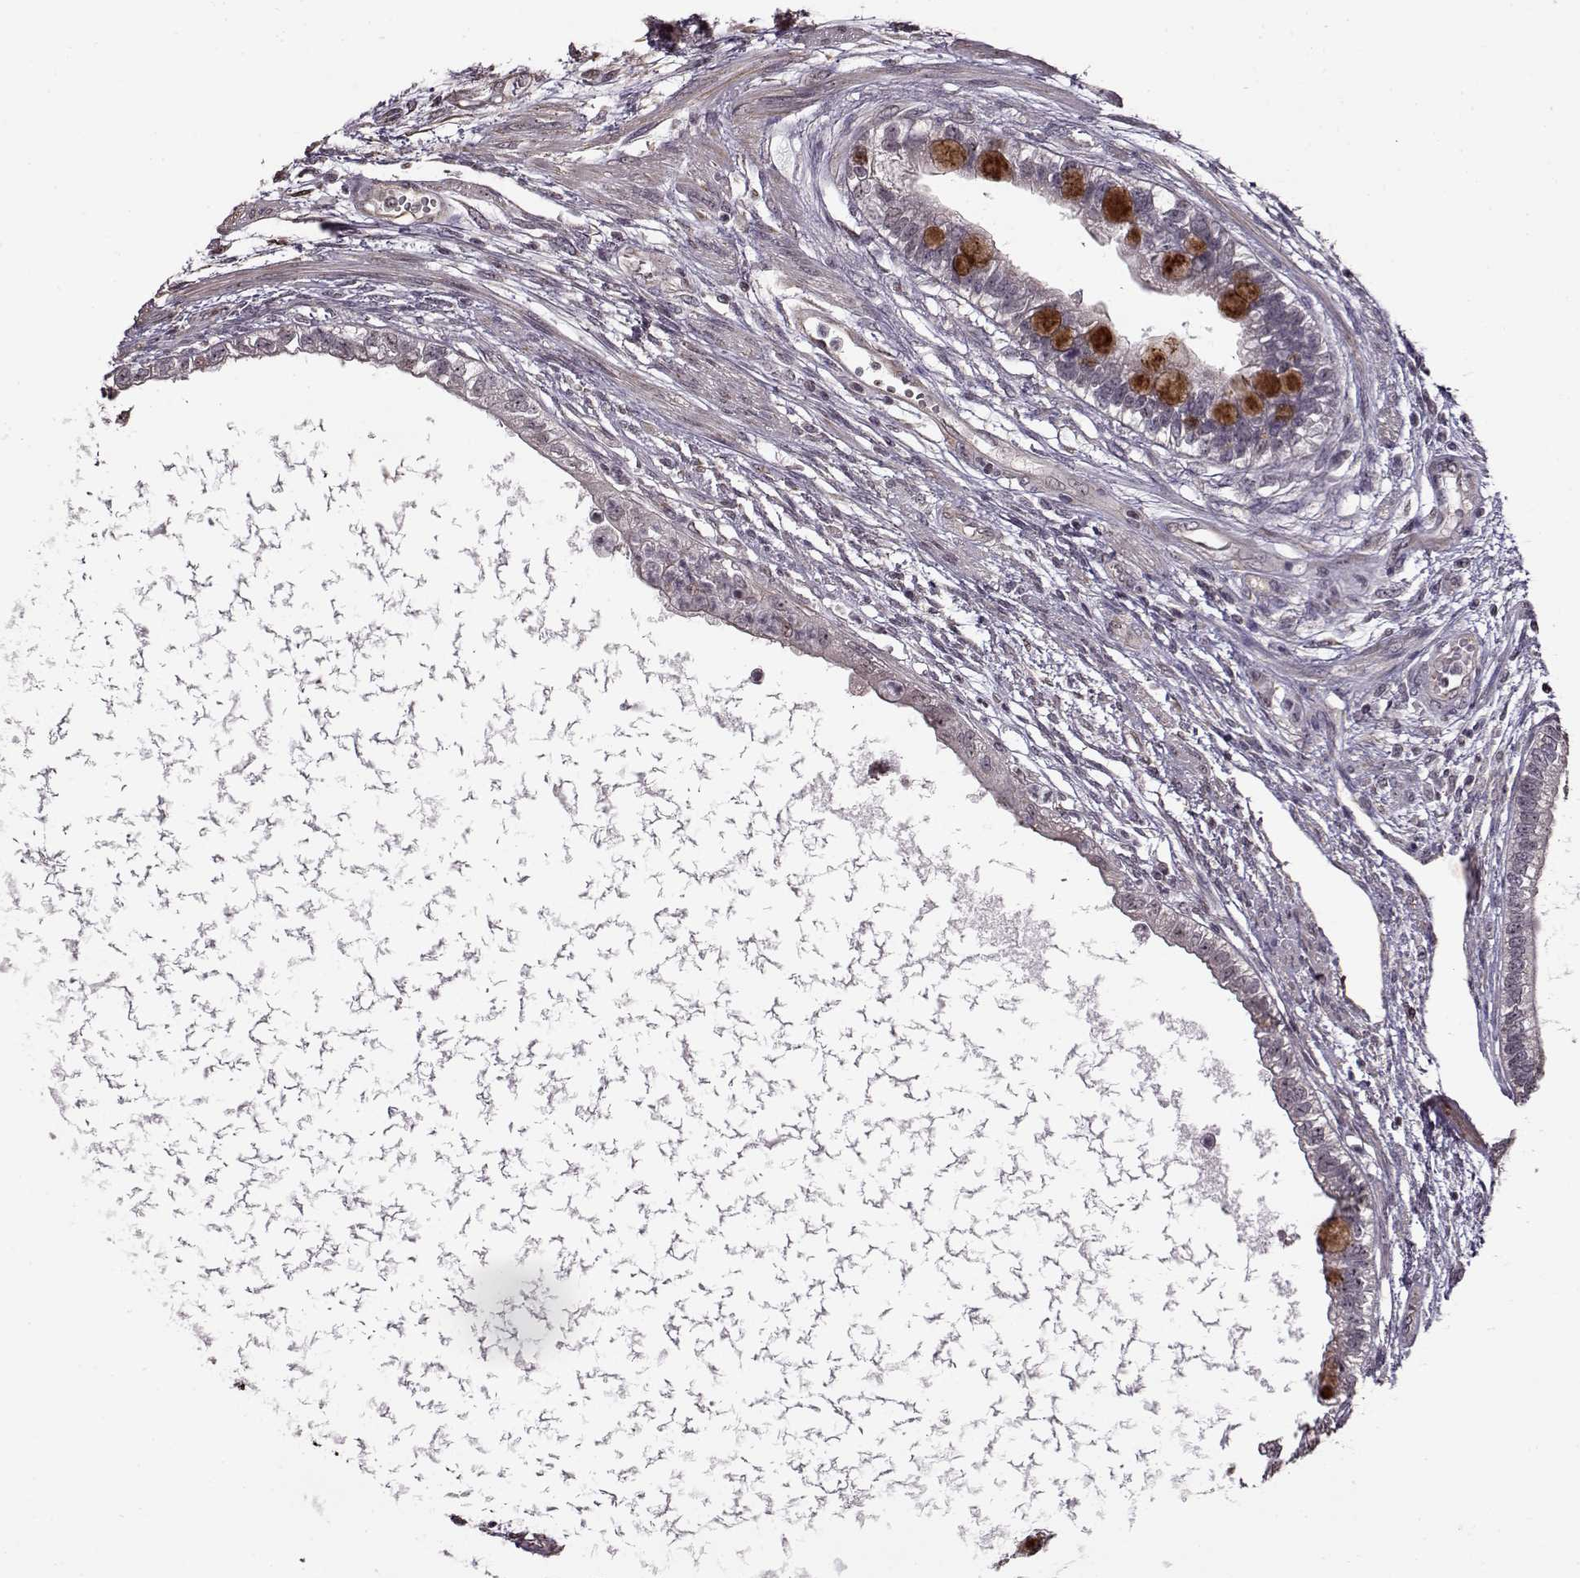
{"staining": {"intensity": "moderate", "quantity": "<25%", "location": "cytoplasmic/membranous"}, "tissue": "testis cancer", "cell_type": "Tumor cells", "image_type": "cancer", "snomed": [{"axis": "morphology", "description": "Carcinoma, Embryonal, NOS"}, {"axis": "topography", "description": "Testis"}], "caption": "Testis cancer (embryonal carcinoma) stained with a protein marker reveals moderate staining in tumor cells.", "gene": "FSHB", "patient": {"sex": "male", "age": 26}}